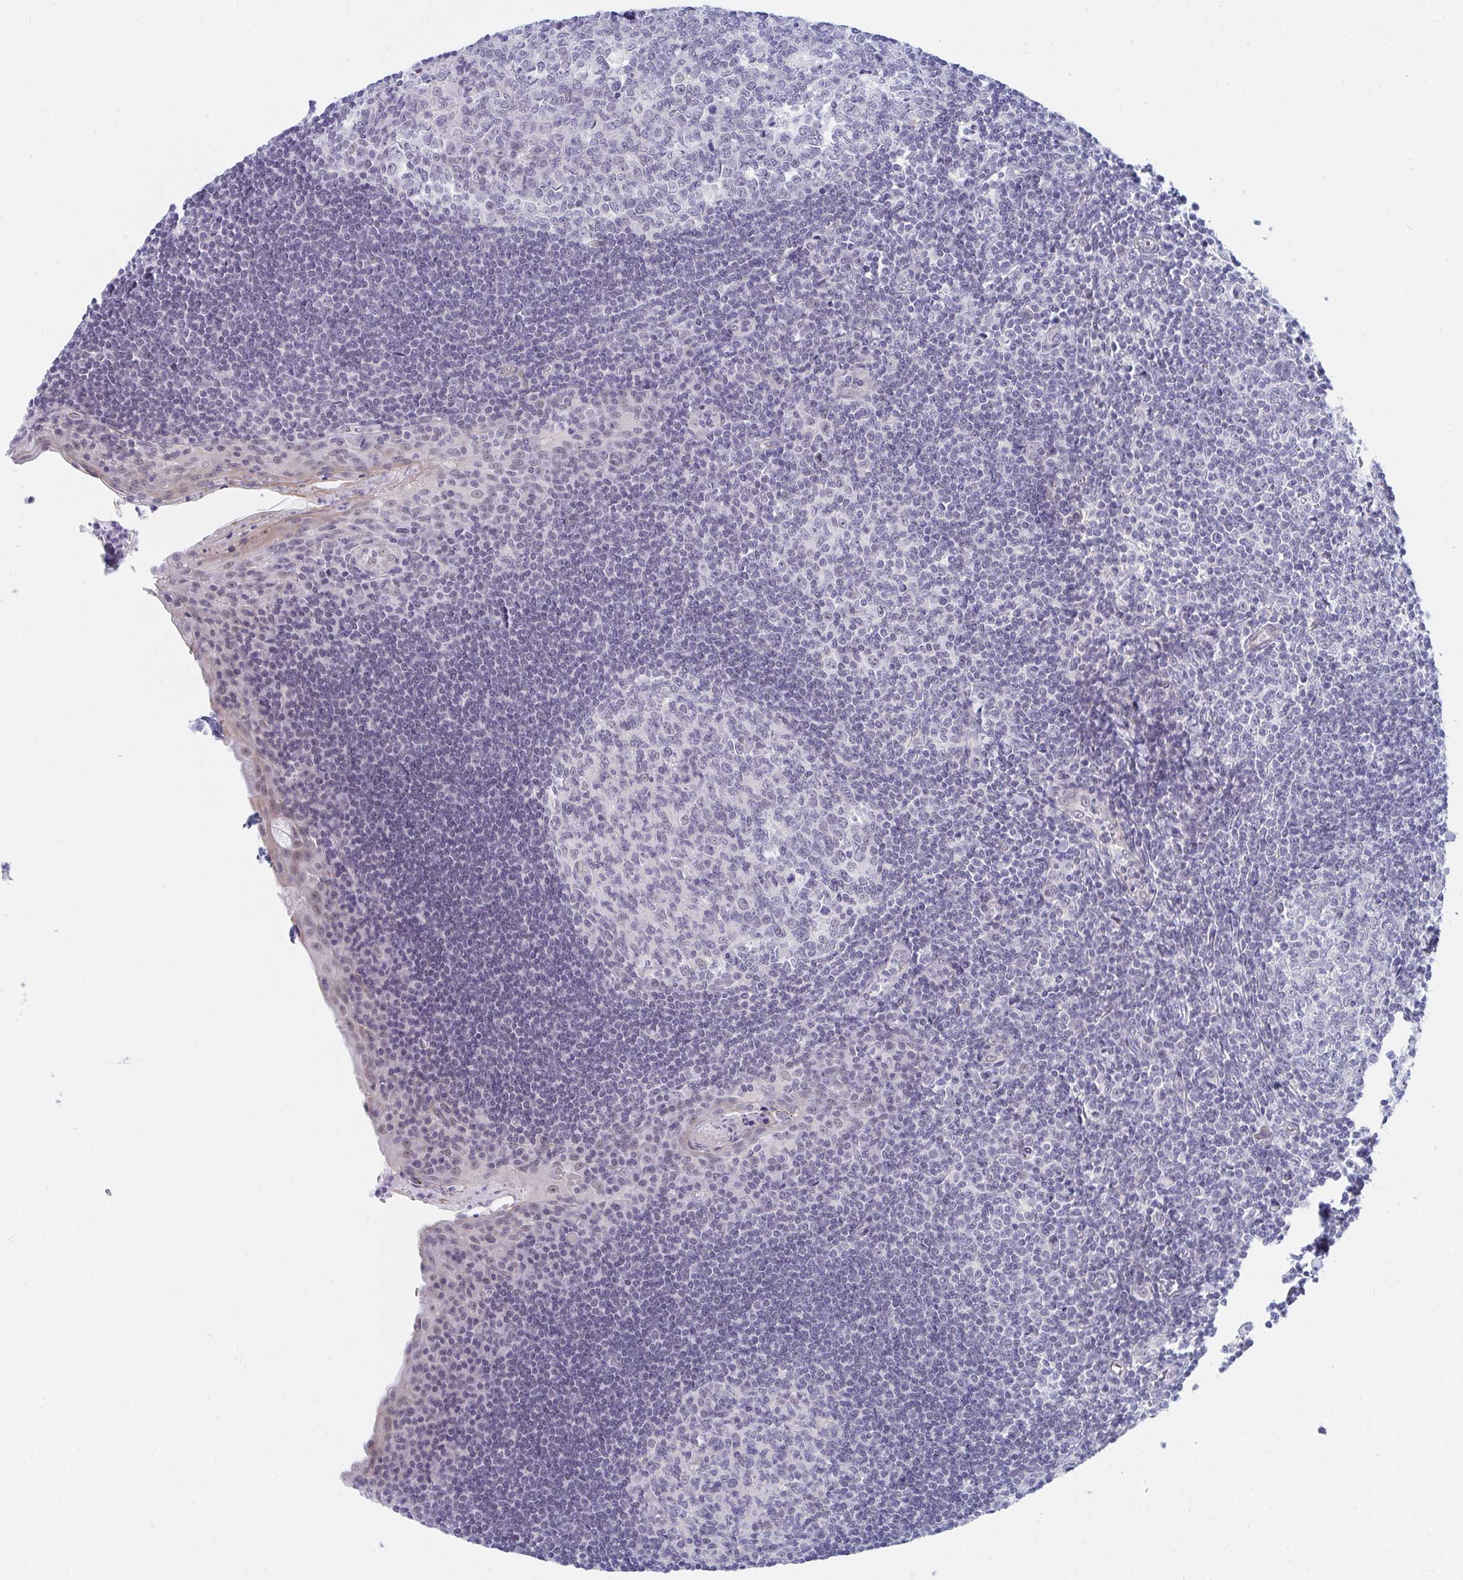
{"staining": {"intensity": "negative", "quantity": "none", "location": "none"}, "tissue": "tonsil", "cell_type": "Germinal center cells", "image_type": "normal", "snomed": [{"axis": "morphology", "description": "Normal tissue, NOS"}, {"axis": "topography", "description": "Tonsil"}], "caption": "The photomicrograph shows no staining of germinal center cells in normal tonsil.", "gene": "DAOA", "patient": {"sex": "male", "age": 27}}